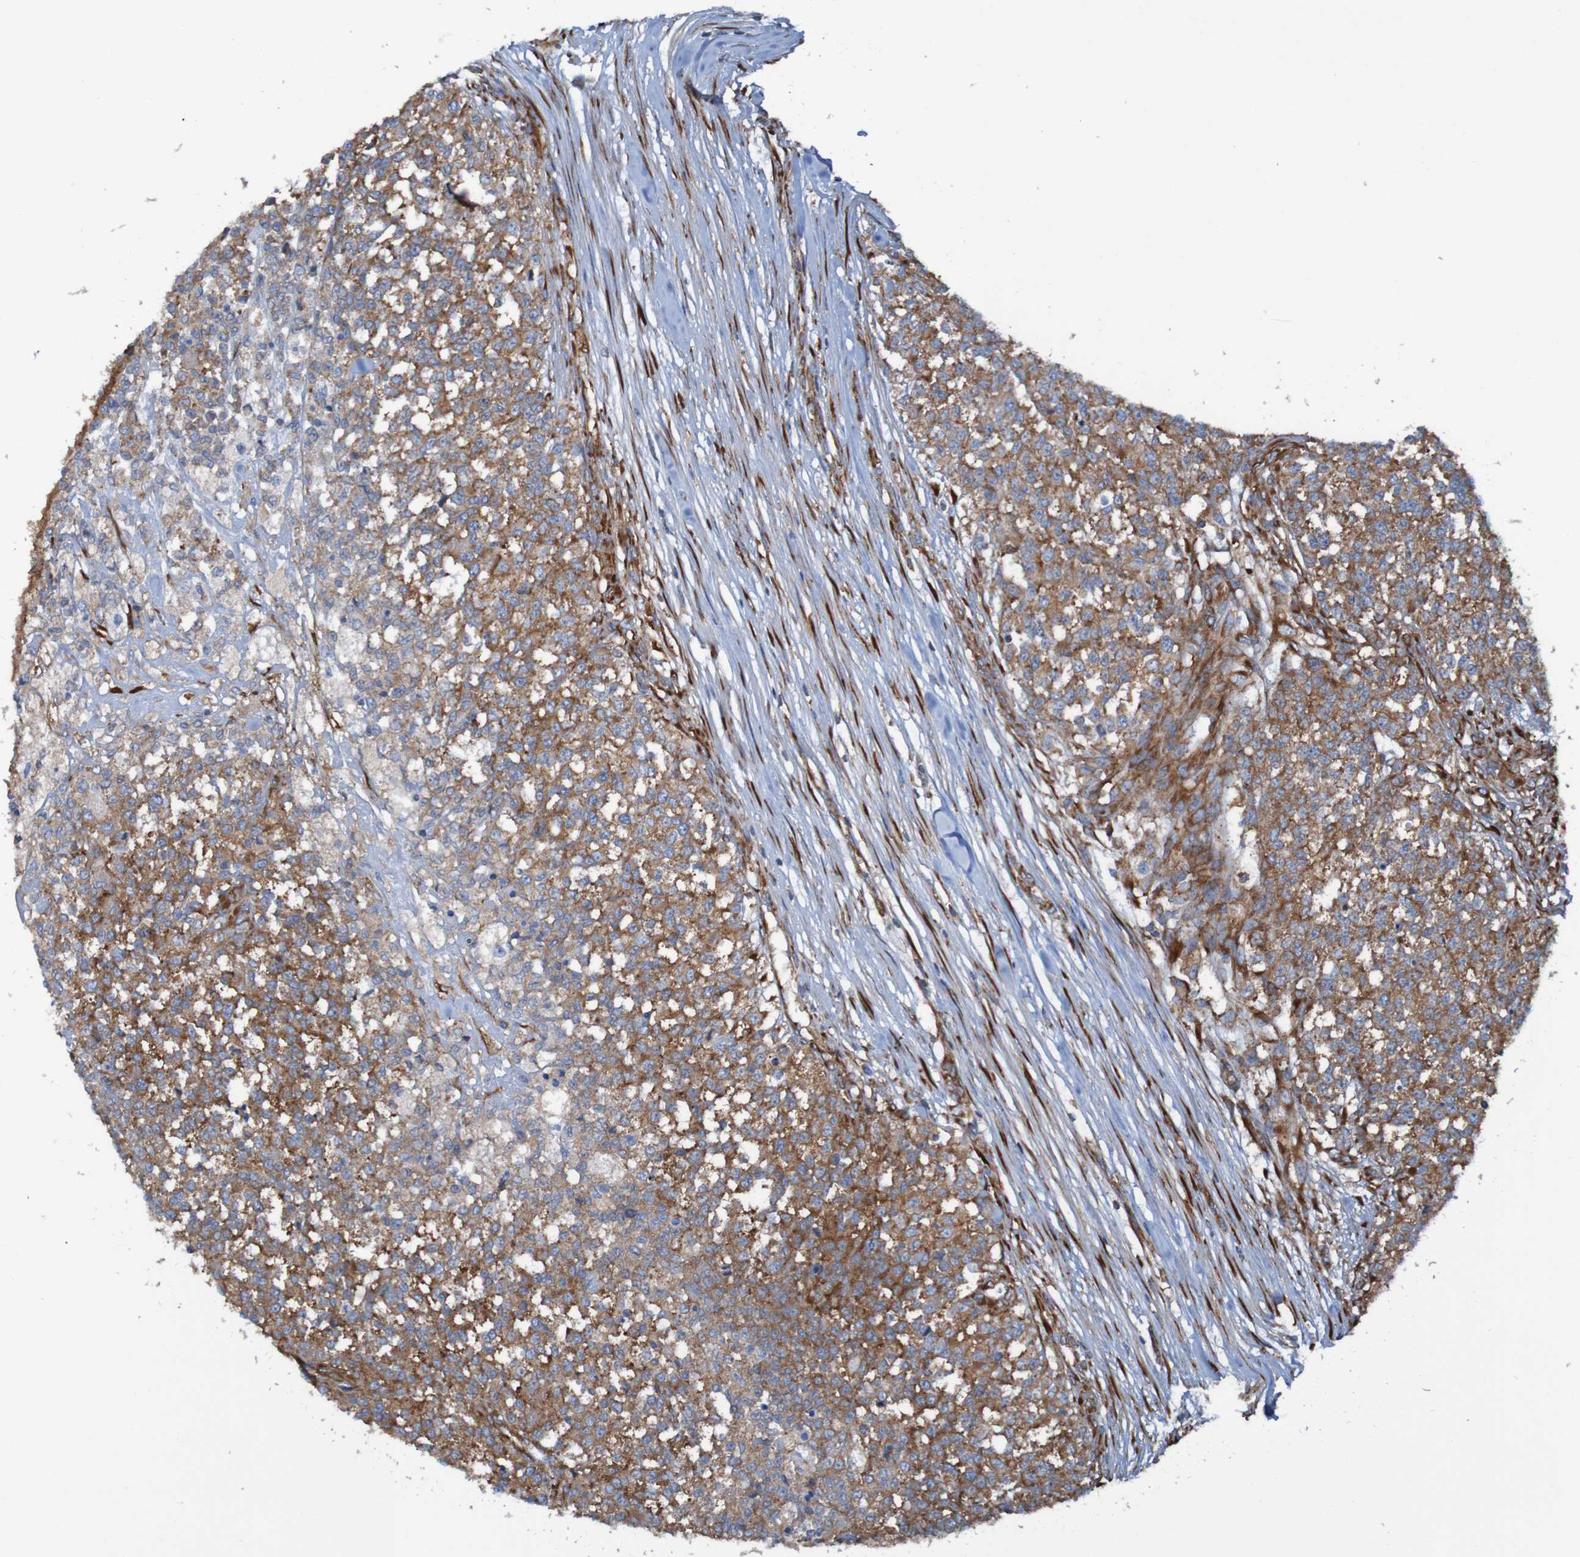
{"staining": {"intensity": "moderate", "quantity": ">75%", "location": "cytoplasmic/membranous"}, "tissue": "testis cancer", "cell_type": "Tumor cells", "image_type": "cancer", "snomed": [{"axis": "morphology", "description": "Seminoma, NOS"}, {"axis": "topography", "description": "Testis"}], "caption": "A medium amount of moderate cytoplasmic/membranous positivity is identified in about >75% of tumor cells in testis seminoma tissue. (Stains: DAB (3,3'-diaminobenzidine) in brown, nuclei in blue, Microscopy: brightfield microscopy at high magnification).", "gene": "RPL10", "patient": {"sex": "male", "age": 59}}